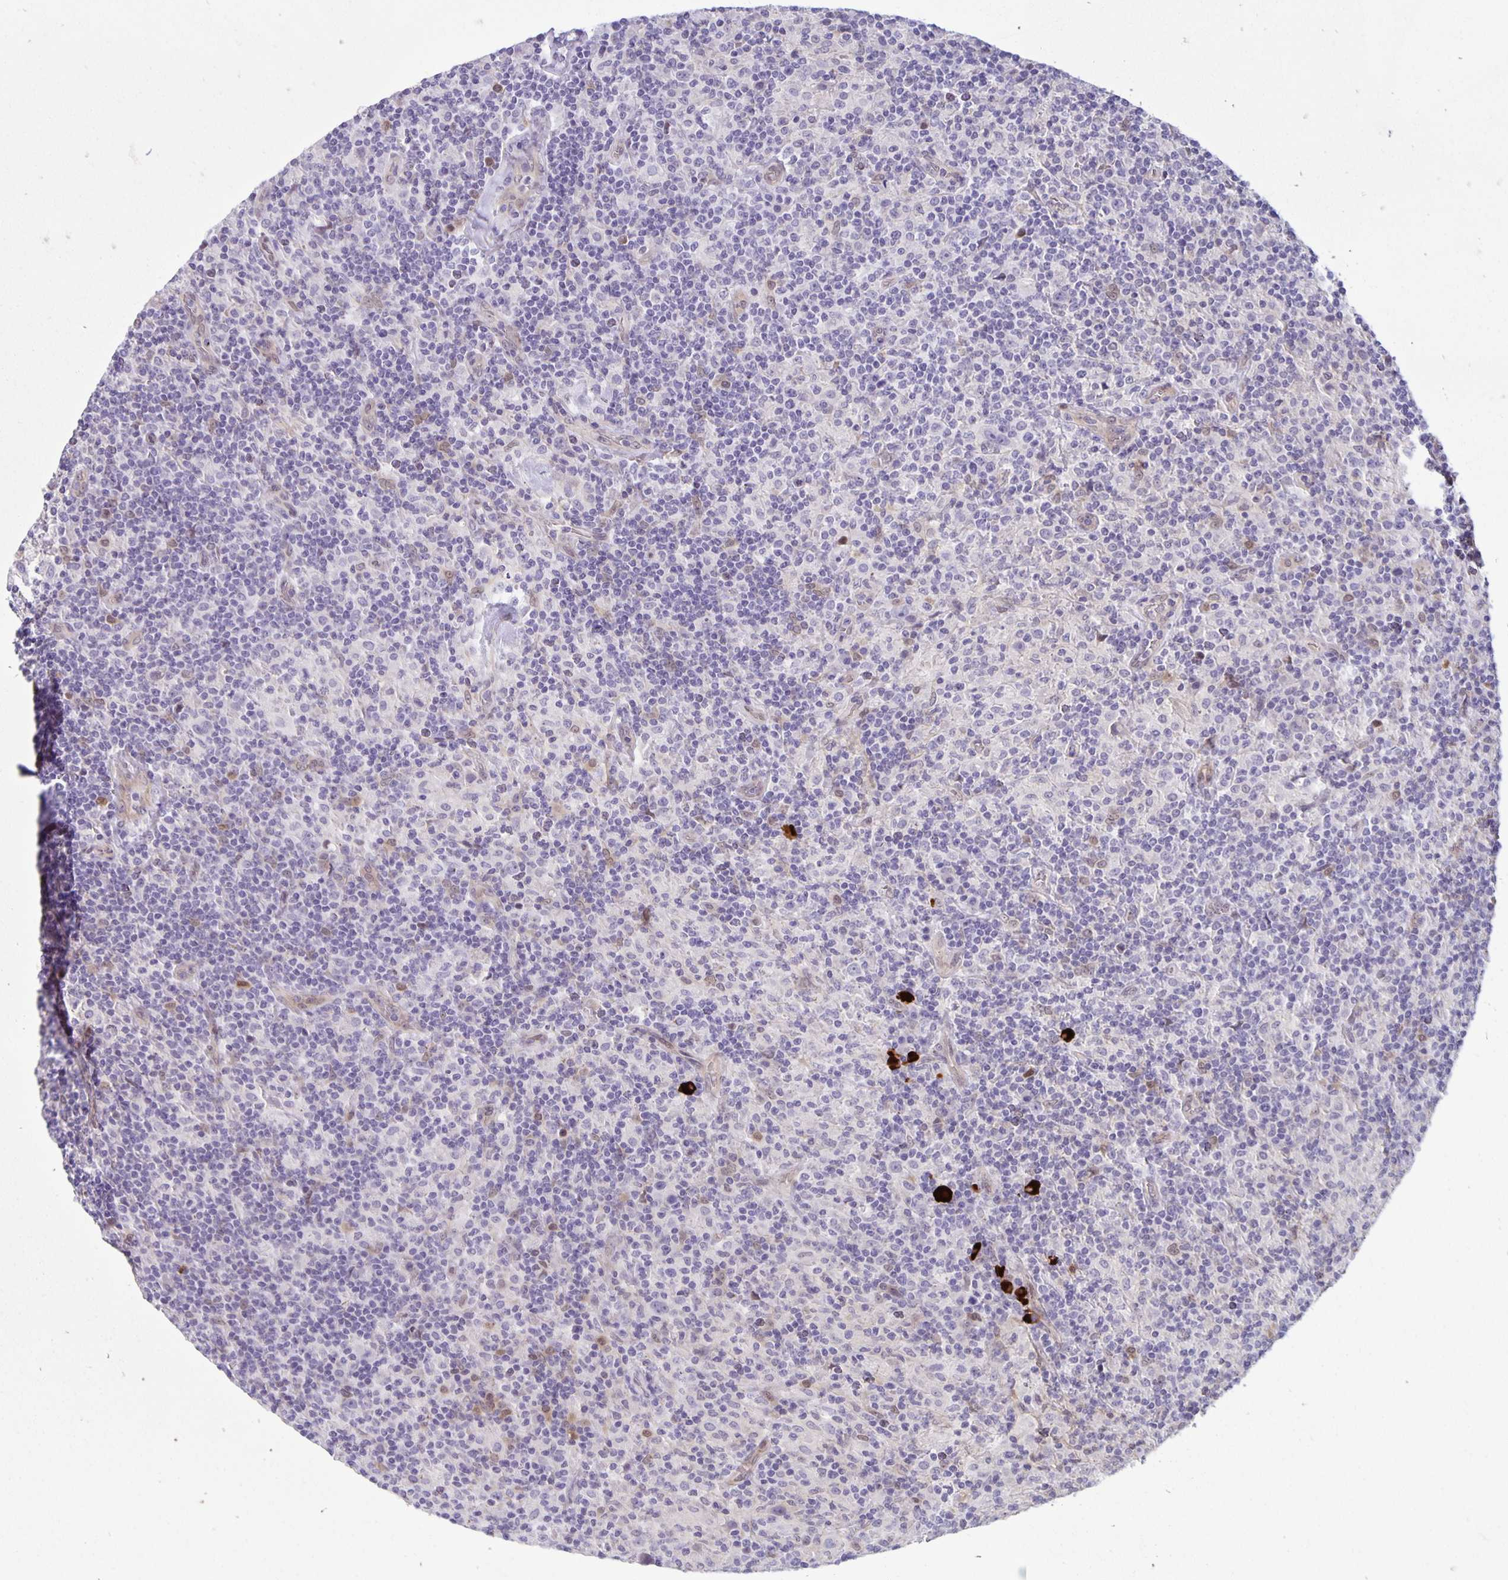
{"staining": {"intensity": "negative", "quantity": "none", "location": "none"}, "tissue": "lymphoma", "cell_type": "Tumor cells", "image_type": "cancer", "snomed": [{"axis": "morphology", "description": "Hodgkin's disease, NOS"}, {"axis": "topography", "description": "Lymph node"}], "caption": "A high-resolution image shows immunohistochemistry (IHC) staining of lymphoma, which reveals no significant positivity in tumor cells.", "gene": "TAX1BP3", "patient": {"sex": "male", "age": 70}}